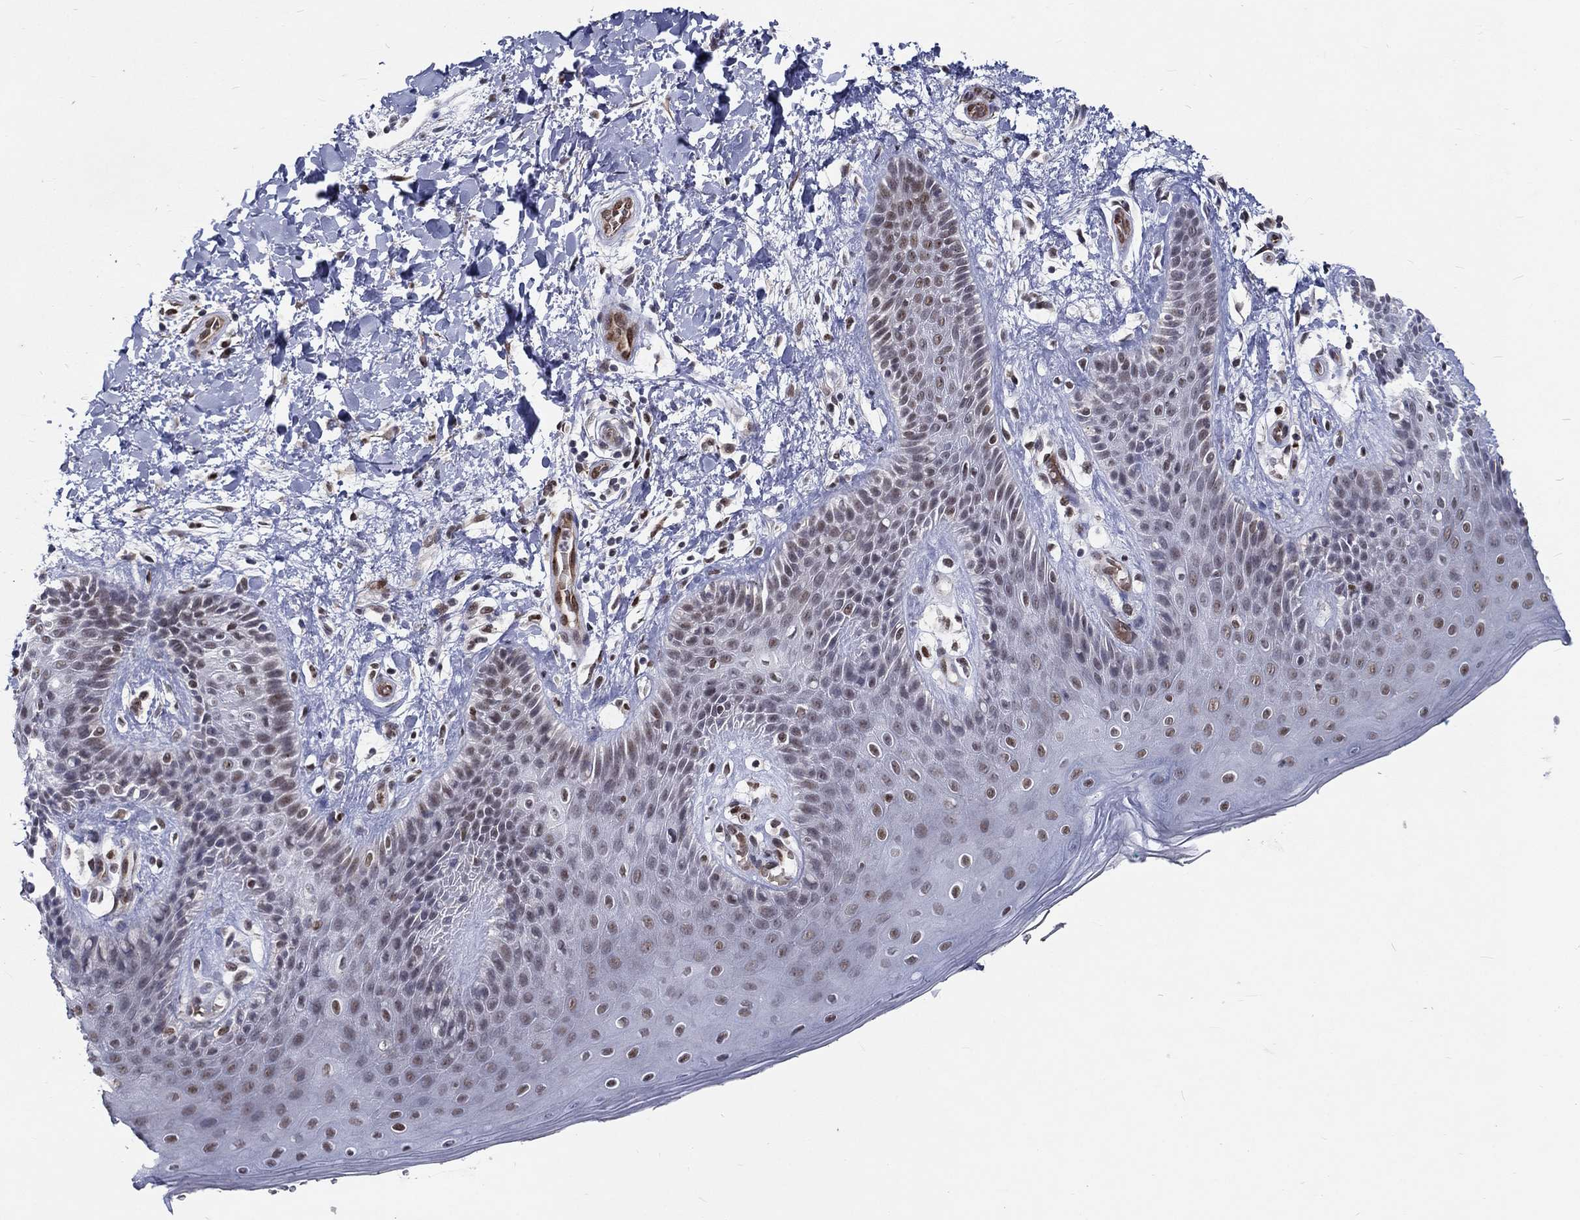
{"staining": {"intensity": "moderate", "quantity": "<25%", "location": "nuclear"}, "tissue": "skin", "cell_type": "Epidermal cells", "image_type": "normal", "snomed": [{"axis": "morphology", "description": "Normal tissue, NOS"}, {"axis": "topography", "description": "Anal"}], "caption": "Epidermal cells display moderate nuclear positivity in about <25% of cells in normal skin. (brown staining indicates protein expression, while blue staining denotes nuclei).", "gene": "ZBED1", "patient": {"sex": "male", "age": 36}}